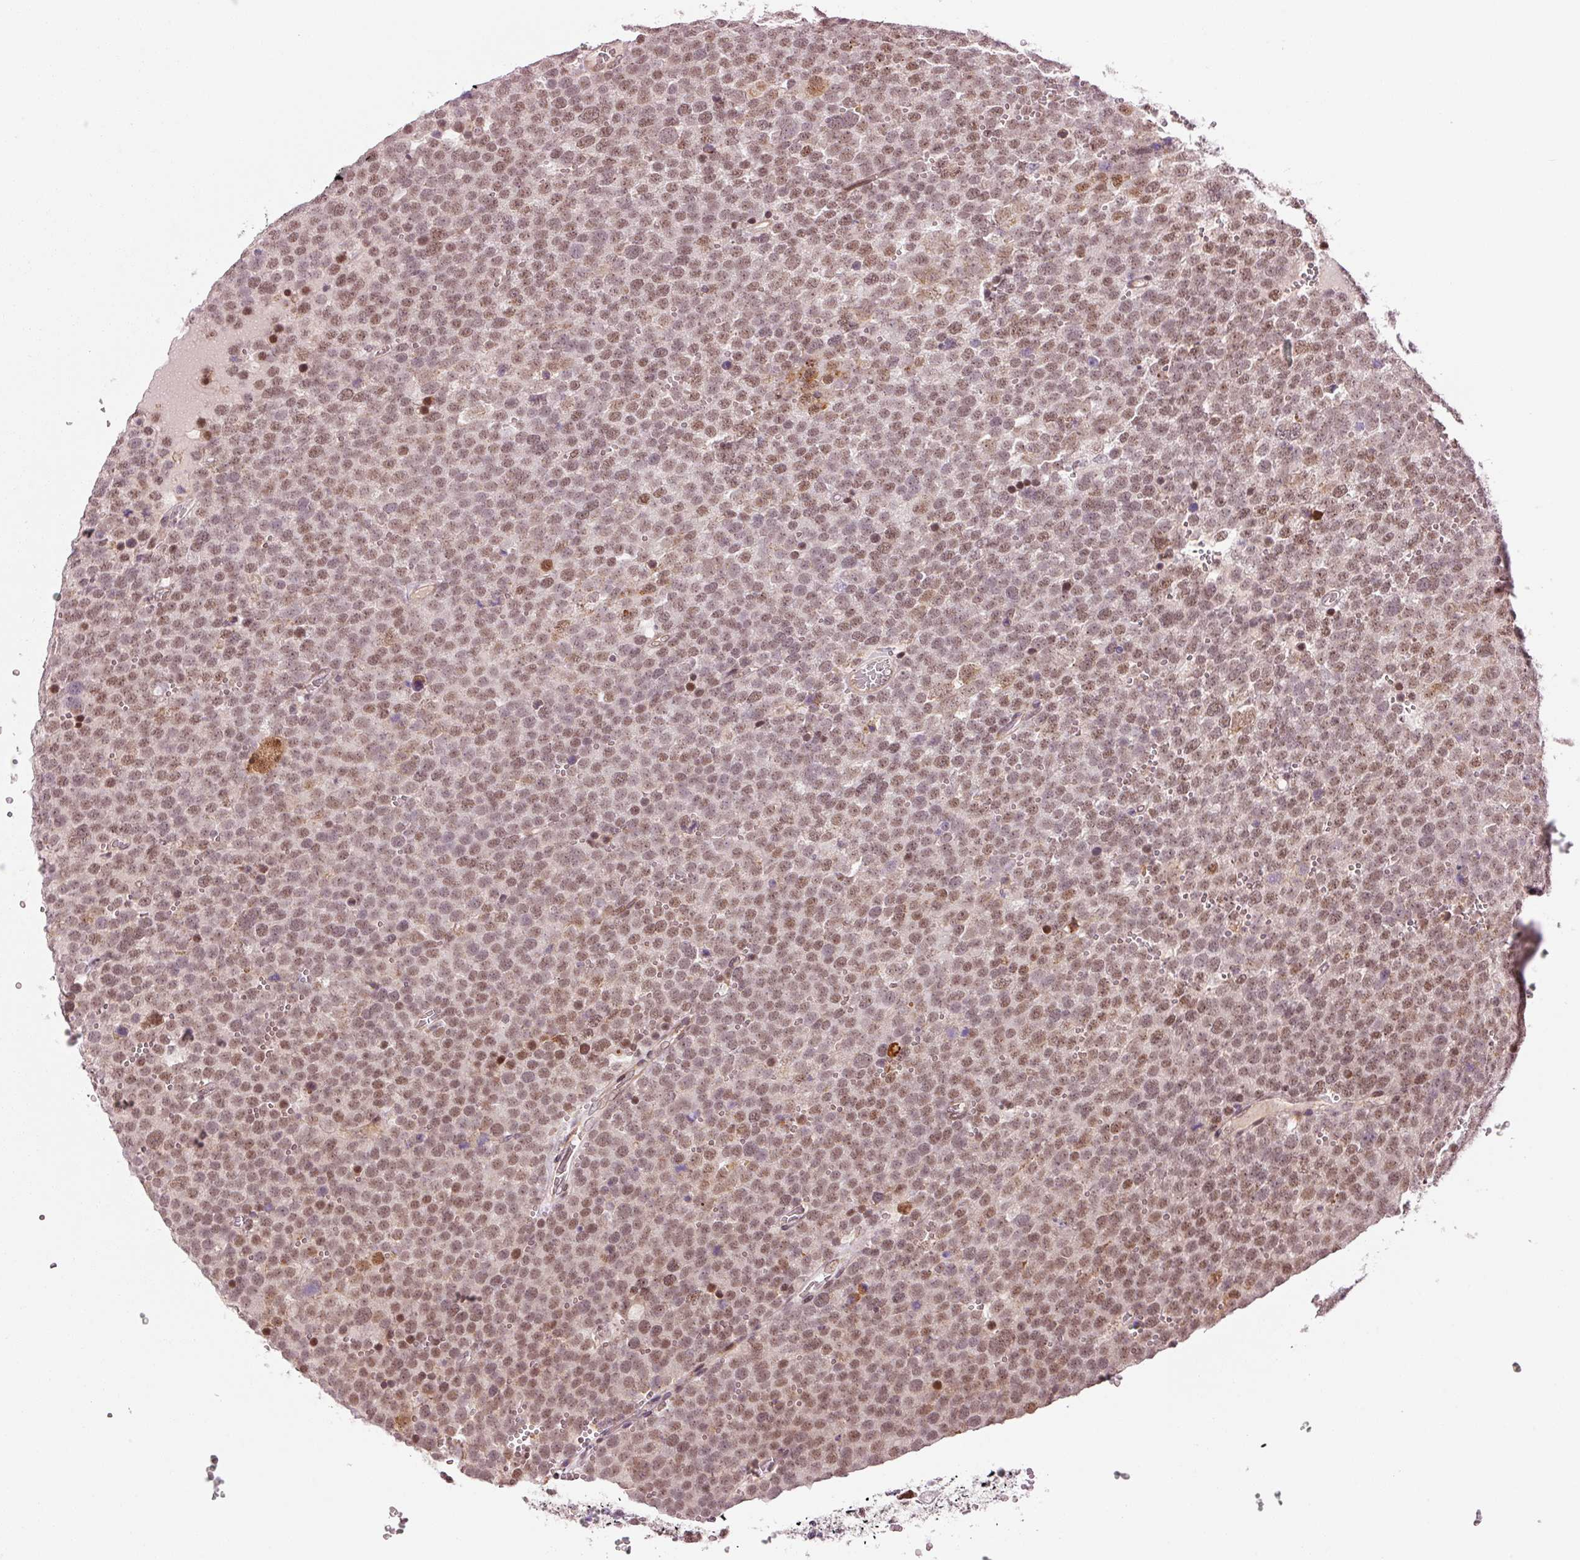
{"staining": {"intensity": "moderate", "quantity": ">75%", "location": "nuclear"}, "tissue": "testis cancer", "cell_type": "Tumor cells", "image_type": "cancer", "snomed": [{"axis": "morphology", "description": "Seminoma, NOS"}, {"axis": "topography", "description": "Testis"}], "caption": "An immunohistochemistry (IHC) image of tumor tissue is shown. Protein staining in brown highlights moderate nuclear positivity in testis cancer within tumor cells. (DAB IHC with brightfield microscopy, high magnification).", "gene": "ANKRD20A1", "patient": {"sex": "male", "age": 71}}